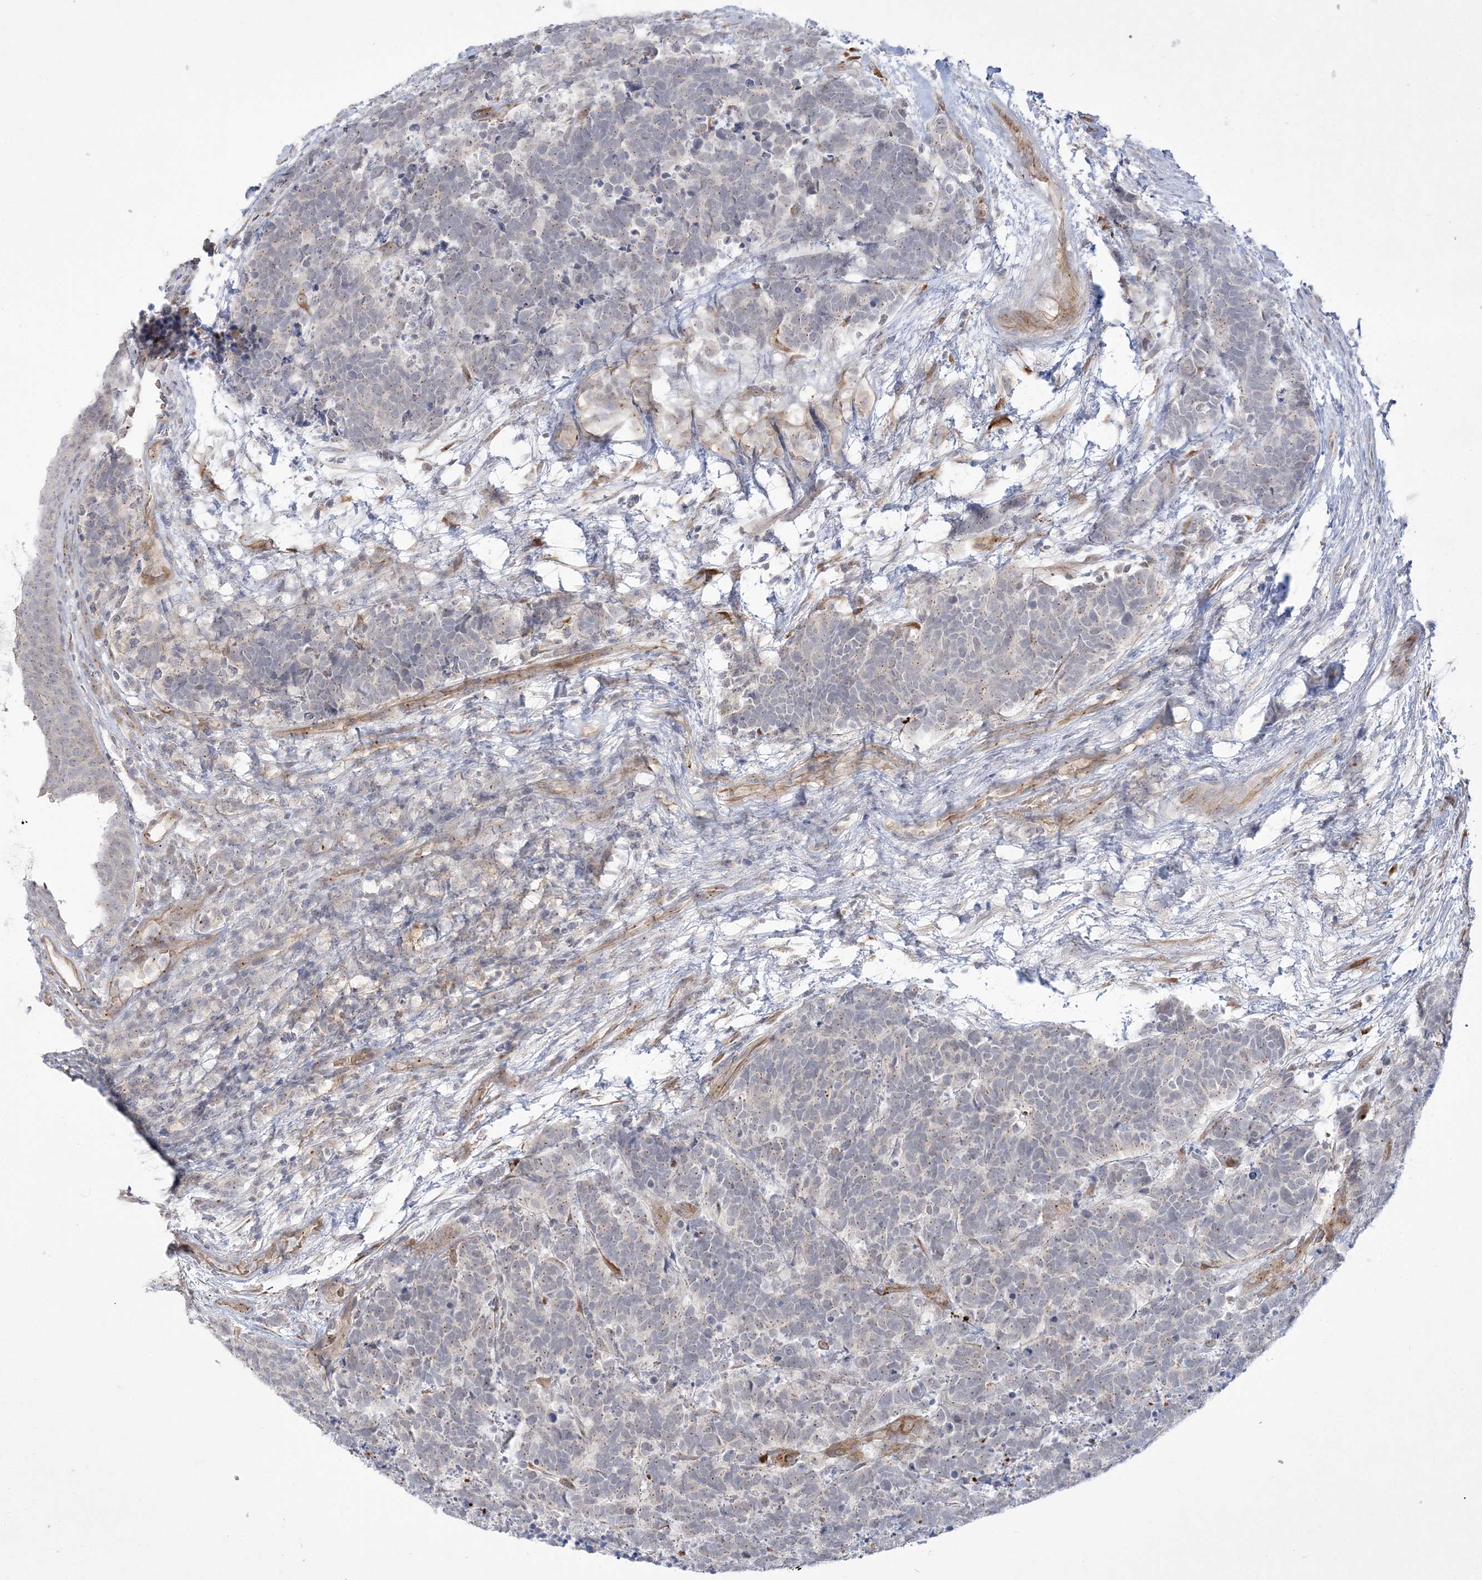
{"staining": {"intensity": "weak", "quantity": ">75%", "location": "cytoplasmic/membranous"}, "tissue": "carcinoid", "cell_type": "Tumor cells", "image_type": "cancer", "snomed": [{"axis": "morphology", "description": "Carcinoma, NOS"}, {"axis": "morphology", "description": "Carcinoid, malignant, NOS"}, {"axis": "topography", "description": "Urinary bladder"}], "caption": "Carcinoid stained for a protein (brown) reveals weak cytoplasmic/membranous positive positivity in approximately >75% of tumor cells.", "gene": "ADAMTS12", "patient": {"sex": "male", "age": 57}}